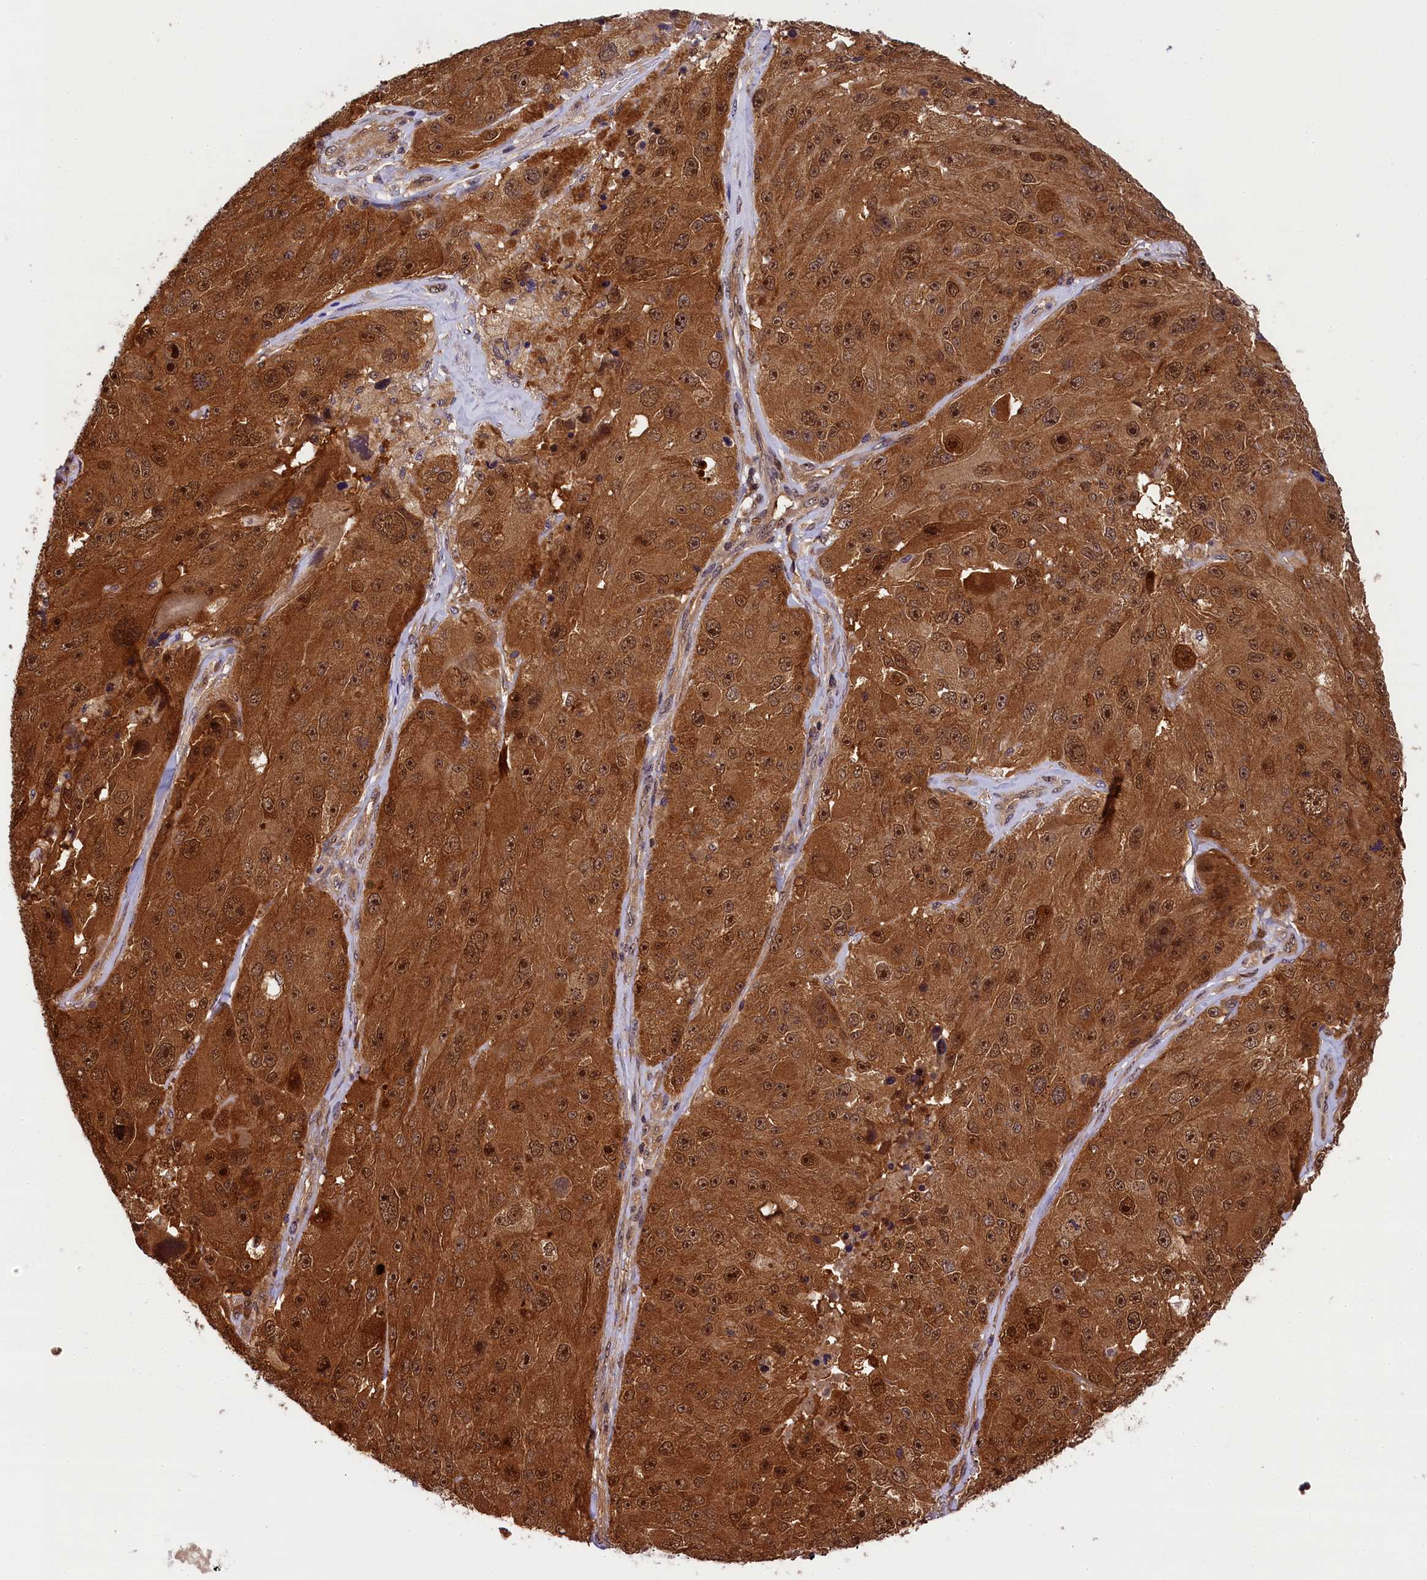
{"staining": {"intensity": "strong", "quantity": ">75%", "location": "cytoplasmic/membranous,nuclear"}, "tissue": "melanoma", "cell_type": "Tumor cells", "image_type": "cancer", "snomed": [{"axis": "morphology", "description": "Malignant melanoma, Metastatic site"}, {"axis": "topography", "description": "Lymph node"}], "caption": "The histopathology image displays staining of malignant melanoma (metastatic site), revealing strong cytoplasmic/membranous and nuclear protein staining (brown color) within tumor cells.", "gene": "EIF6", "patient": {"sex": "male", "age": 62}}